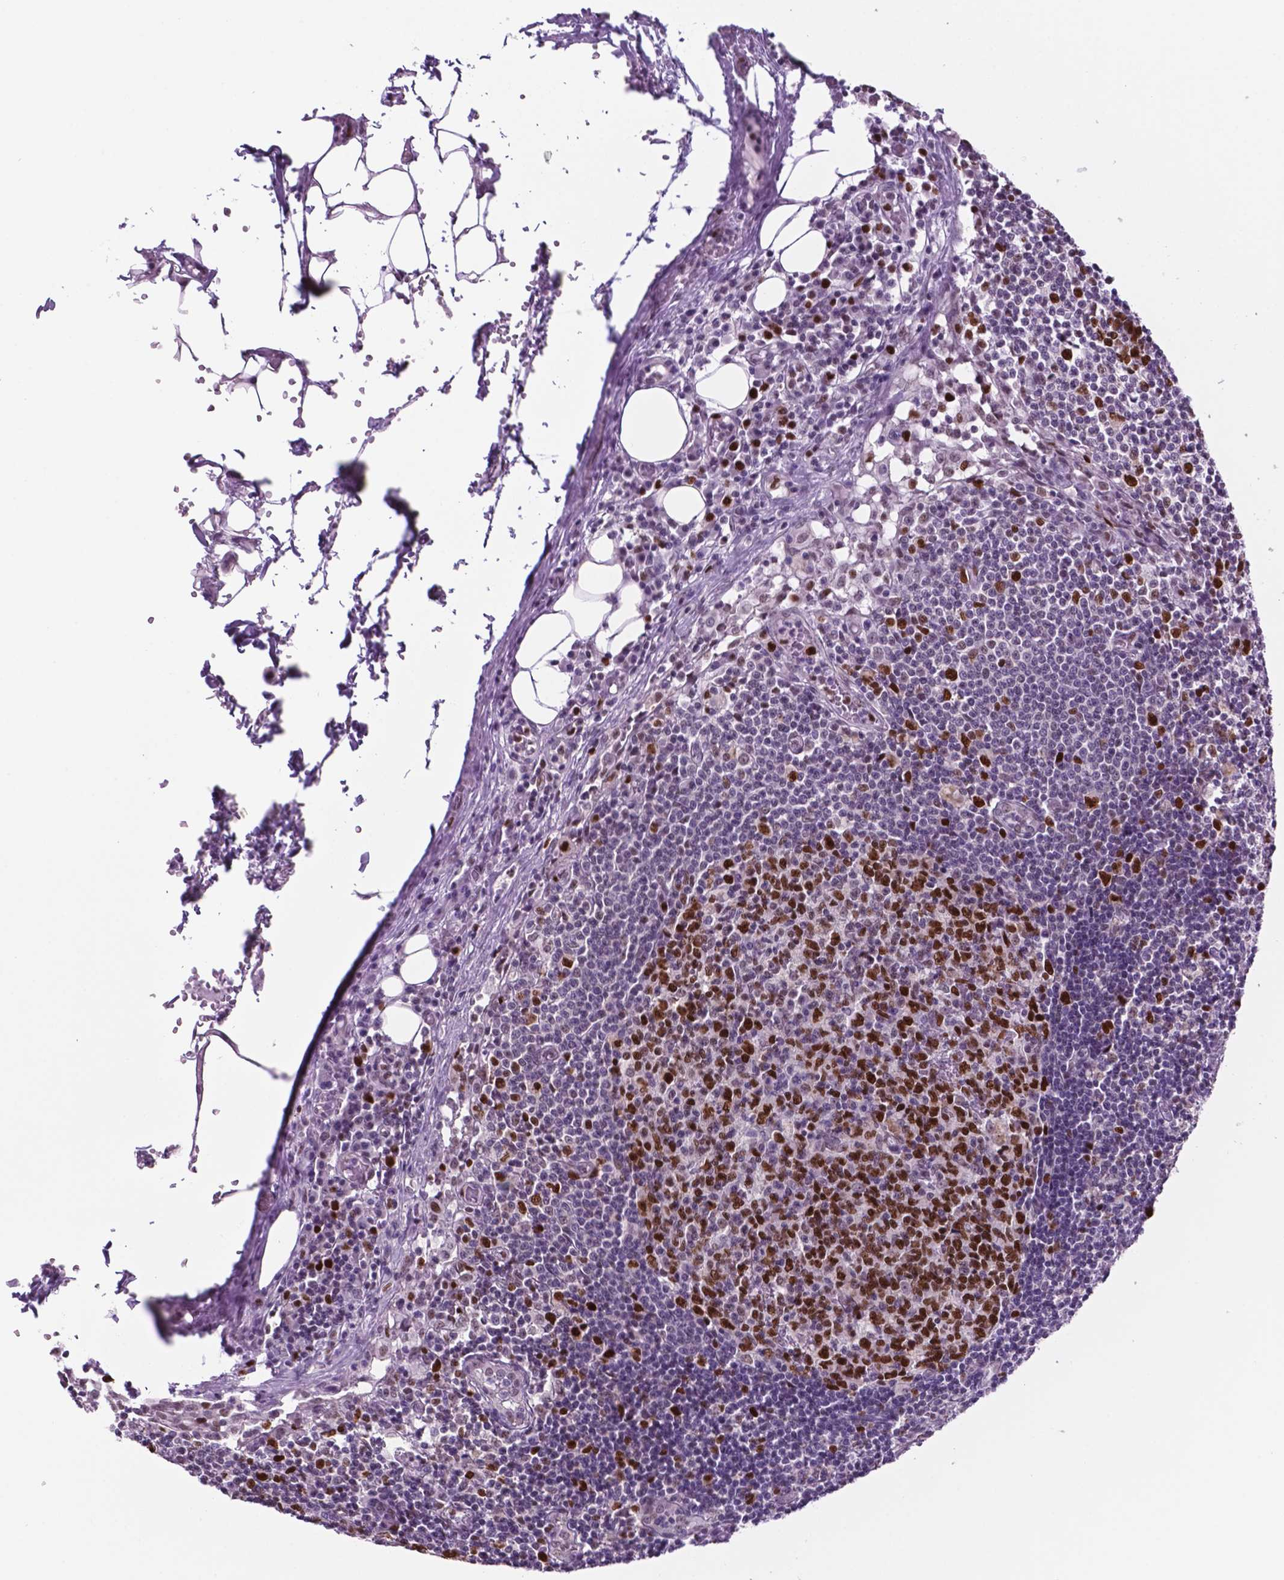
{"staining": {"intensity": "strong", "quantity": "25%-75%", "location": "nuclear"}, "tissue": "lymph node", "cell_type": "Germinal center cells", "image_type": "normal", "snomed": [{"axis": "morphology", "description": "Normal tissue, NOS"}, {"axis": "topography", "description": "Lymph node"}], "caption": "High-power microscopy captured an immunohistochemistry photomicrograph of unremarkable lymph node, revealing strong nuclear staining in about 25%-75% of germinal center cells. Nuclei are stained in blue.", "gene": "NCAPH2", "patient": {"sex": "male", "age": 62}}